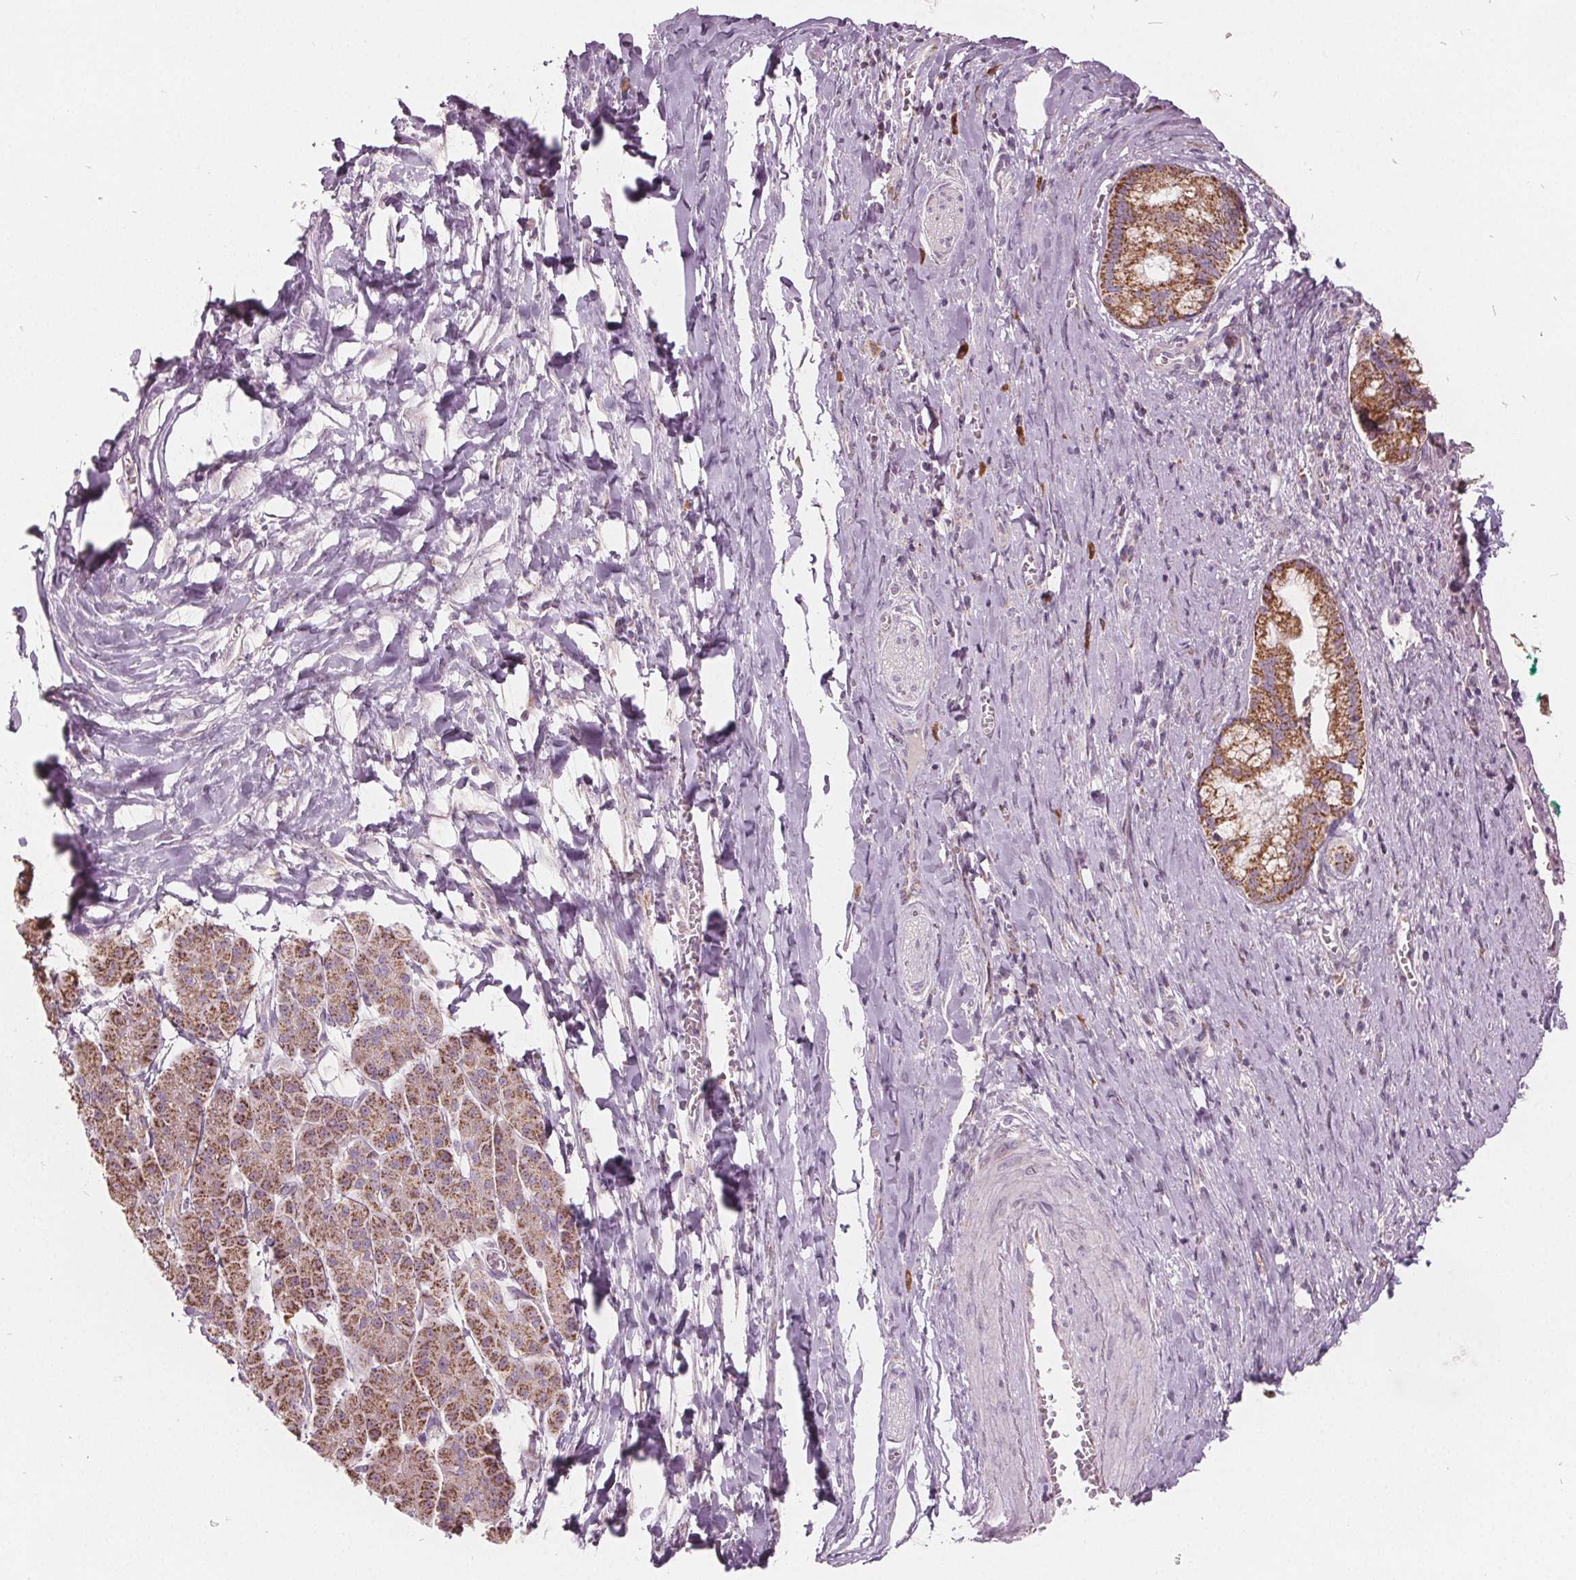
{"staining": {"intensity": "moderate", "quantity": ">75%", "location": "cytoplasmic/membranous"}, "tissue": "pancreatic cancer", "cell_type": "Tumor cells", "image_type": "cancer", "snomed": [{"axis": "morphology", "description": "Normal tissue, NOS"}, {"axis": "morphology", "description": "Adenocarcinoma, NOS"}, {"axis": "topography", "description": "Lymph node"}, {"axis": "topography", "description": "Pancreas"}], "caption": "This is an image of IHC staining of pancreatic cancer, which shows moderate expression in the cytoplasmic/membranous of tumor cells.", "gene": "ECI2", "patient": {"sex": "female", "age": 58}}